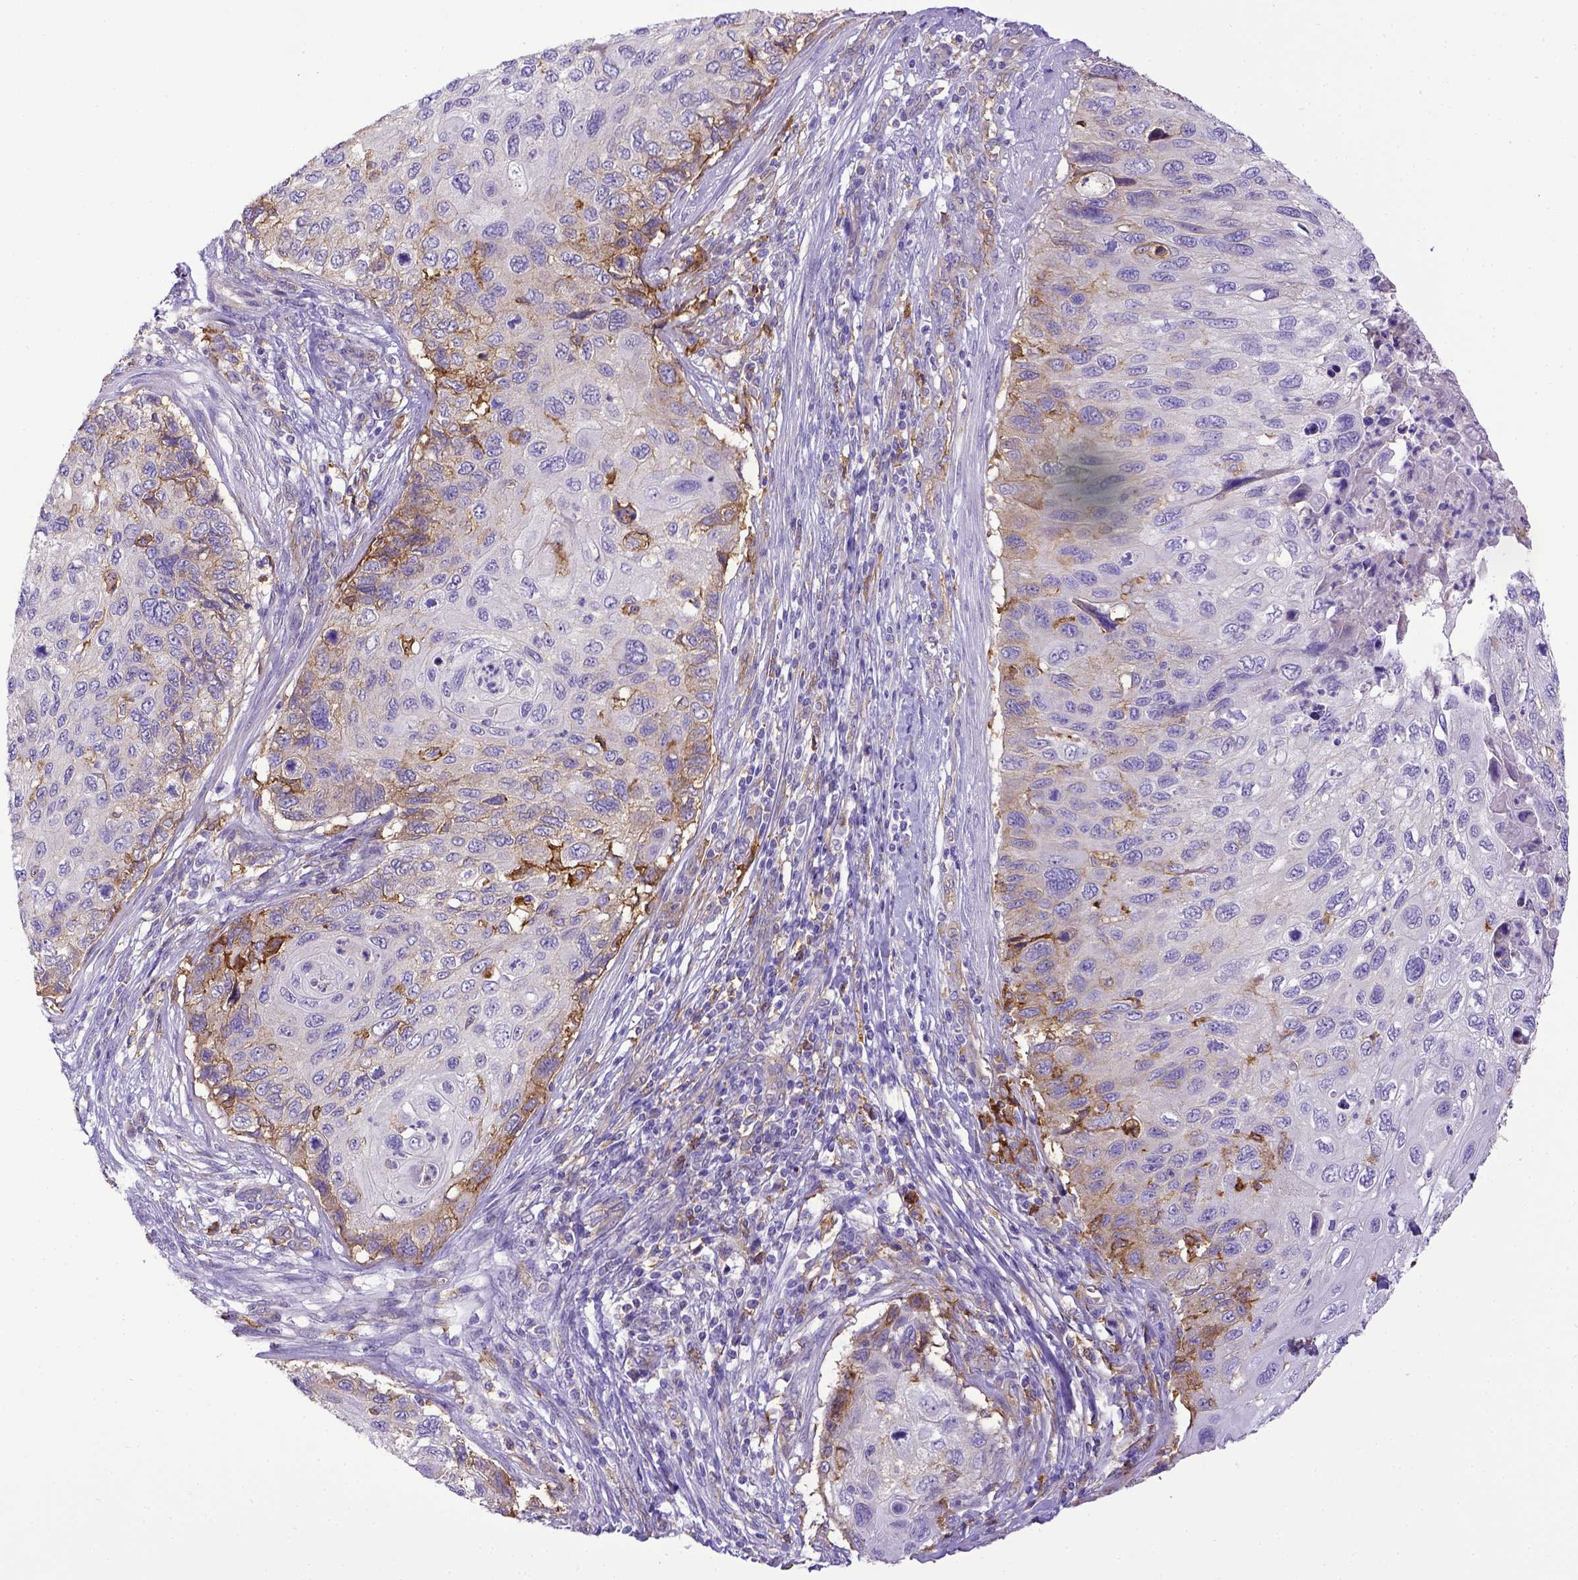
{"staining": {"intensity": "moderate", "quantity": "<25%", "location": "cytoplasmic/membranous"}, "tissue": "cervical cancer", "cell_type": "Tumor cells", "image_type": "cancer", "snomed": [{"axis": "morphology", "description": "Squamous cell carcinoma, NOS"}, {"axis": "topography", "description": "Cervix"}], "caption": "Immunohistochemical staining of human cervical cancer demonstrates moderate cytoplasmic/membranous protein positivity in about <25% of tumor cells.", "gene": "CD40", "patient": {"sex": "female", "age": 70}}